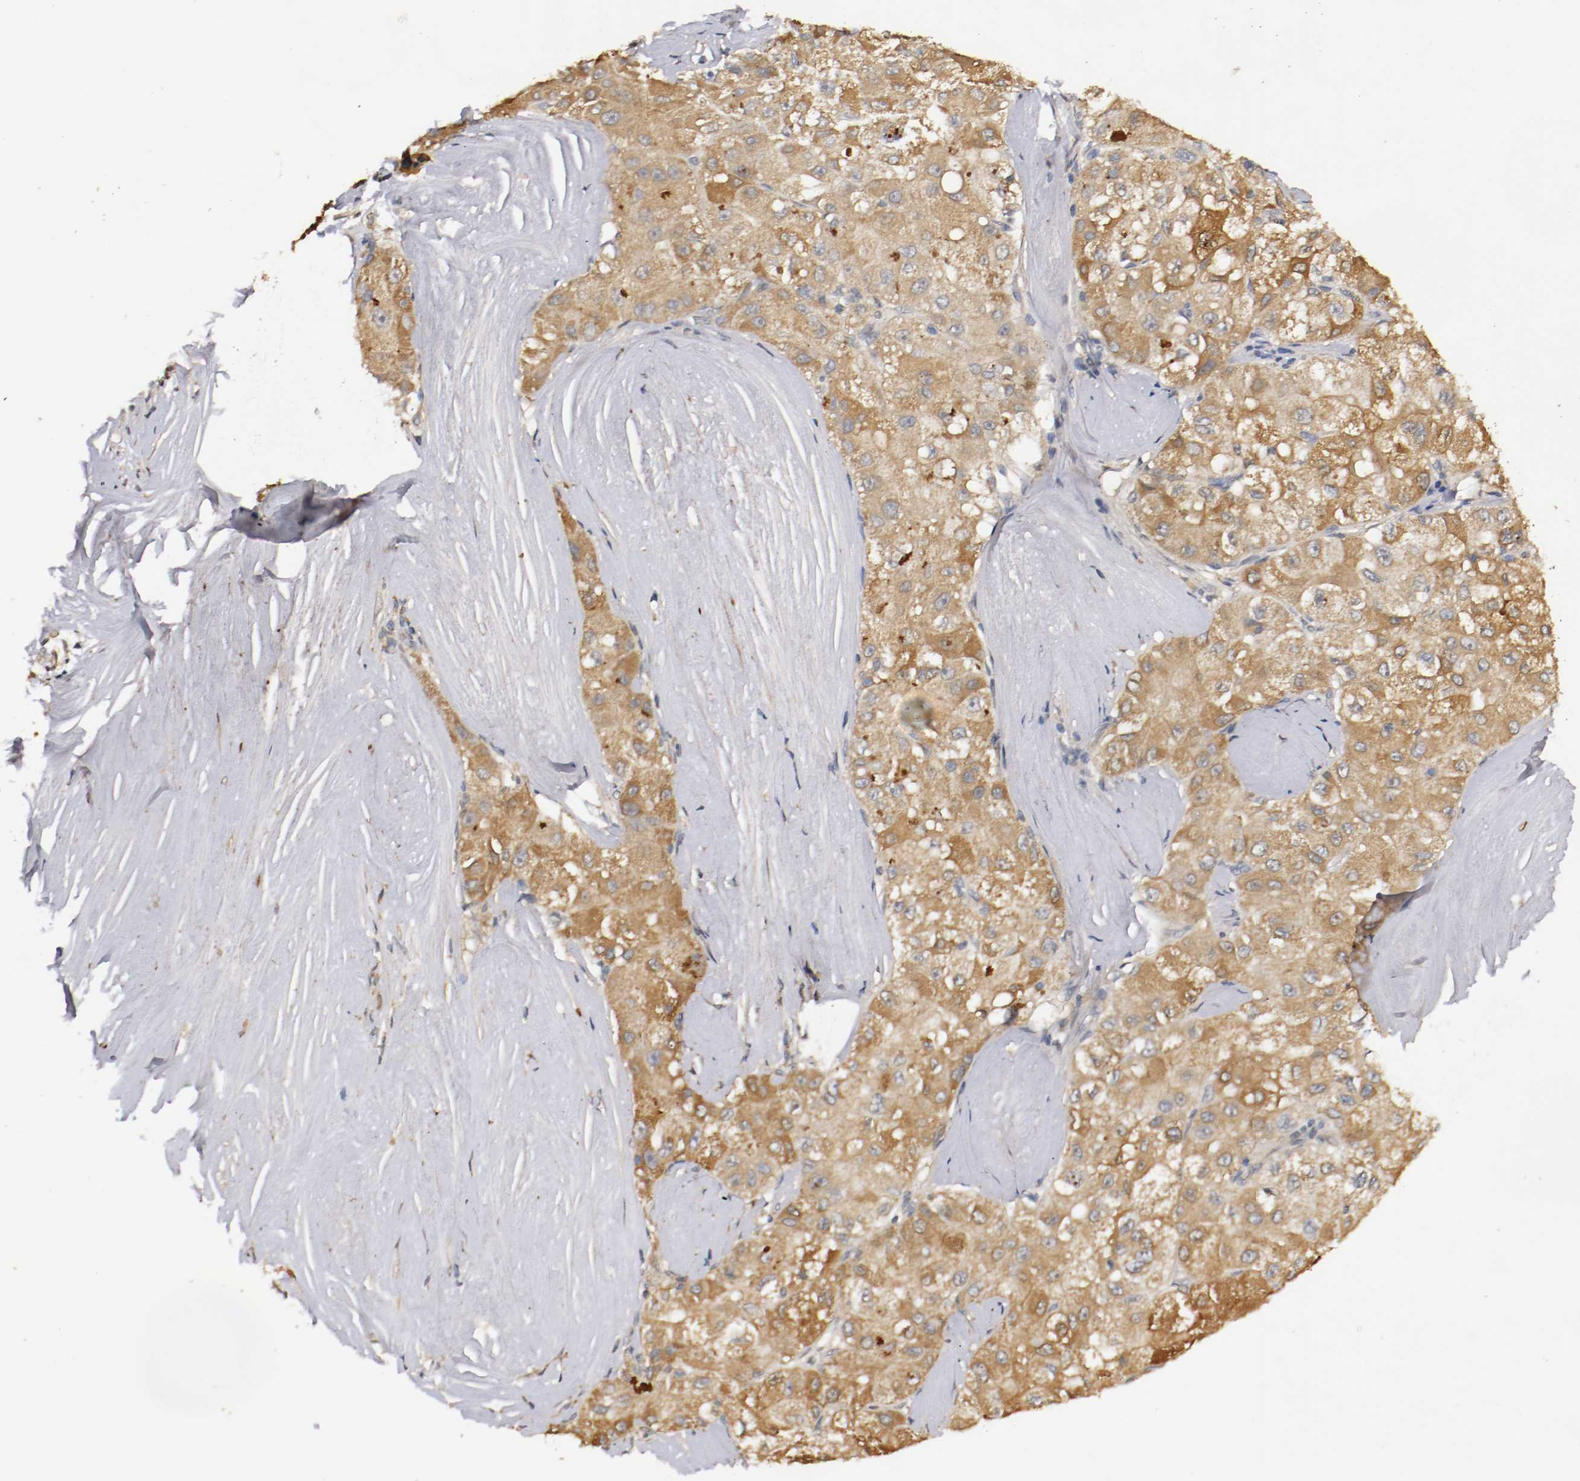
{"staining": {"intensity": "moderate", "quantity": ">75%", "location": "cytoplasmic/membranous,nuclear"}, "tissue": "liver cancer", "cell_type": "Tumor cells", "image_type": "cancer", "snomed": [{"axis": "morphology", "description": "Carcinoma, Hepatocellular, NOS"}, {"axis": "topography", "description": "Liver"}], "caption": "Immunohistochemical staining of liver cancer (hepatocellular carcinoma) reveals medium levels of moderate cytoplasmic/membranous and nuclear positivity in approximately >75% of tumor cells. The protein is shown in brown color, while the nuclei are stained blue.", "gene": "TNFRSF1B", "patient": {"sex": "male", "age": 80}}